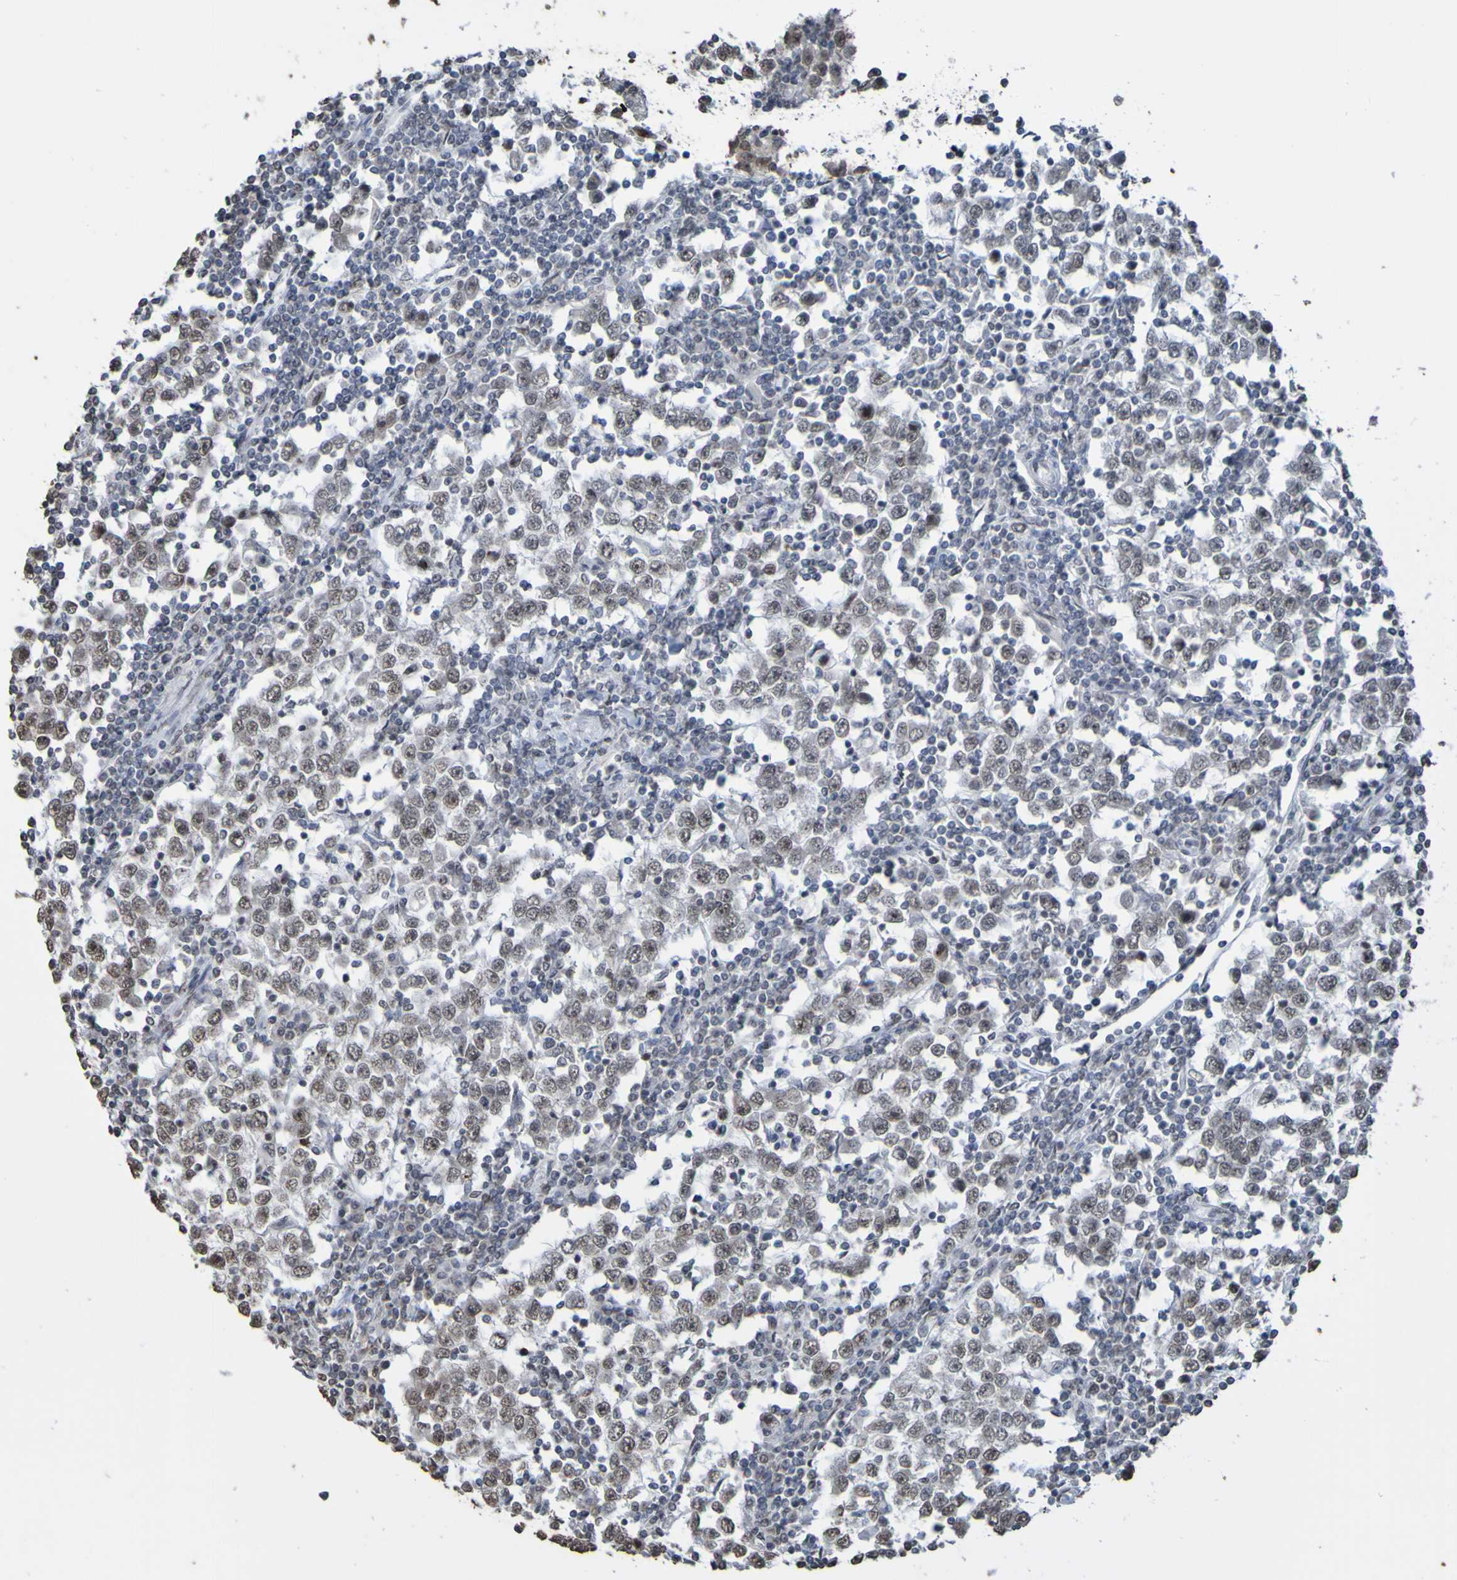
{"staining": {"intensity": "weak", "quantity": ">75%", "location": "nuclear"}, "tissue": "testis cancer", "cell_type": "Tumor cells", "image_type": "cancer", "snomed": [{"axis": "morphology", "description": "Seminoma, NOS"}, {"axis": "topography", "description": "Testis"}], "caption": "Human testis seminoma stained with a brown dye displays weak nuclear positive expression in about >75% of tumor cells.", "gene": "ALKBH2", "patient": {"sex": "male", "age": 65}}